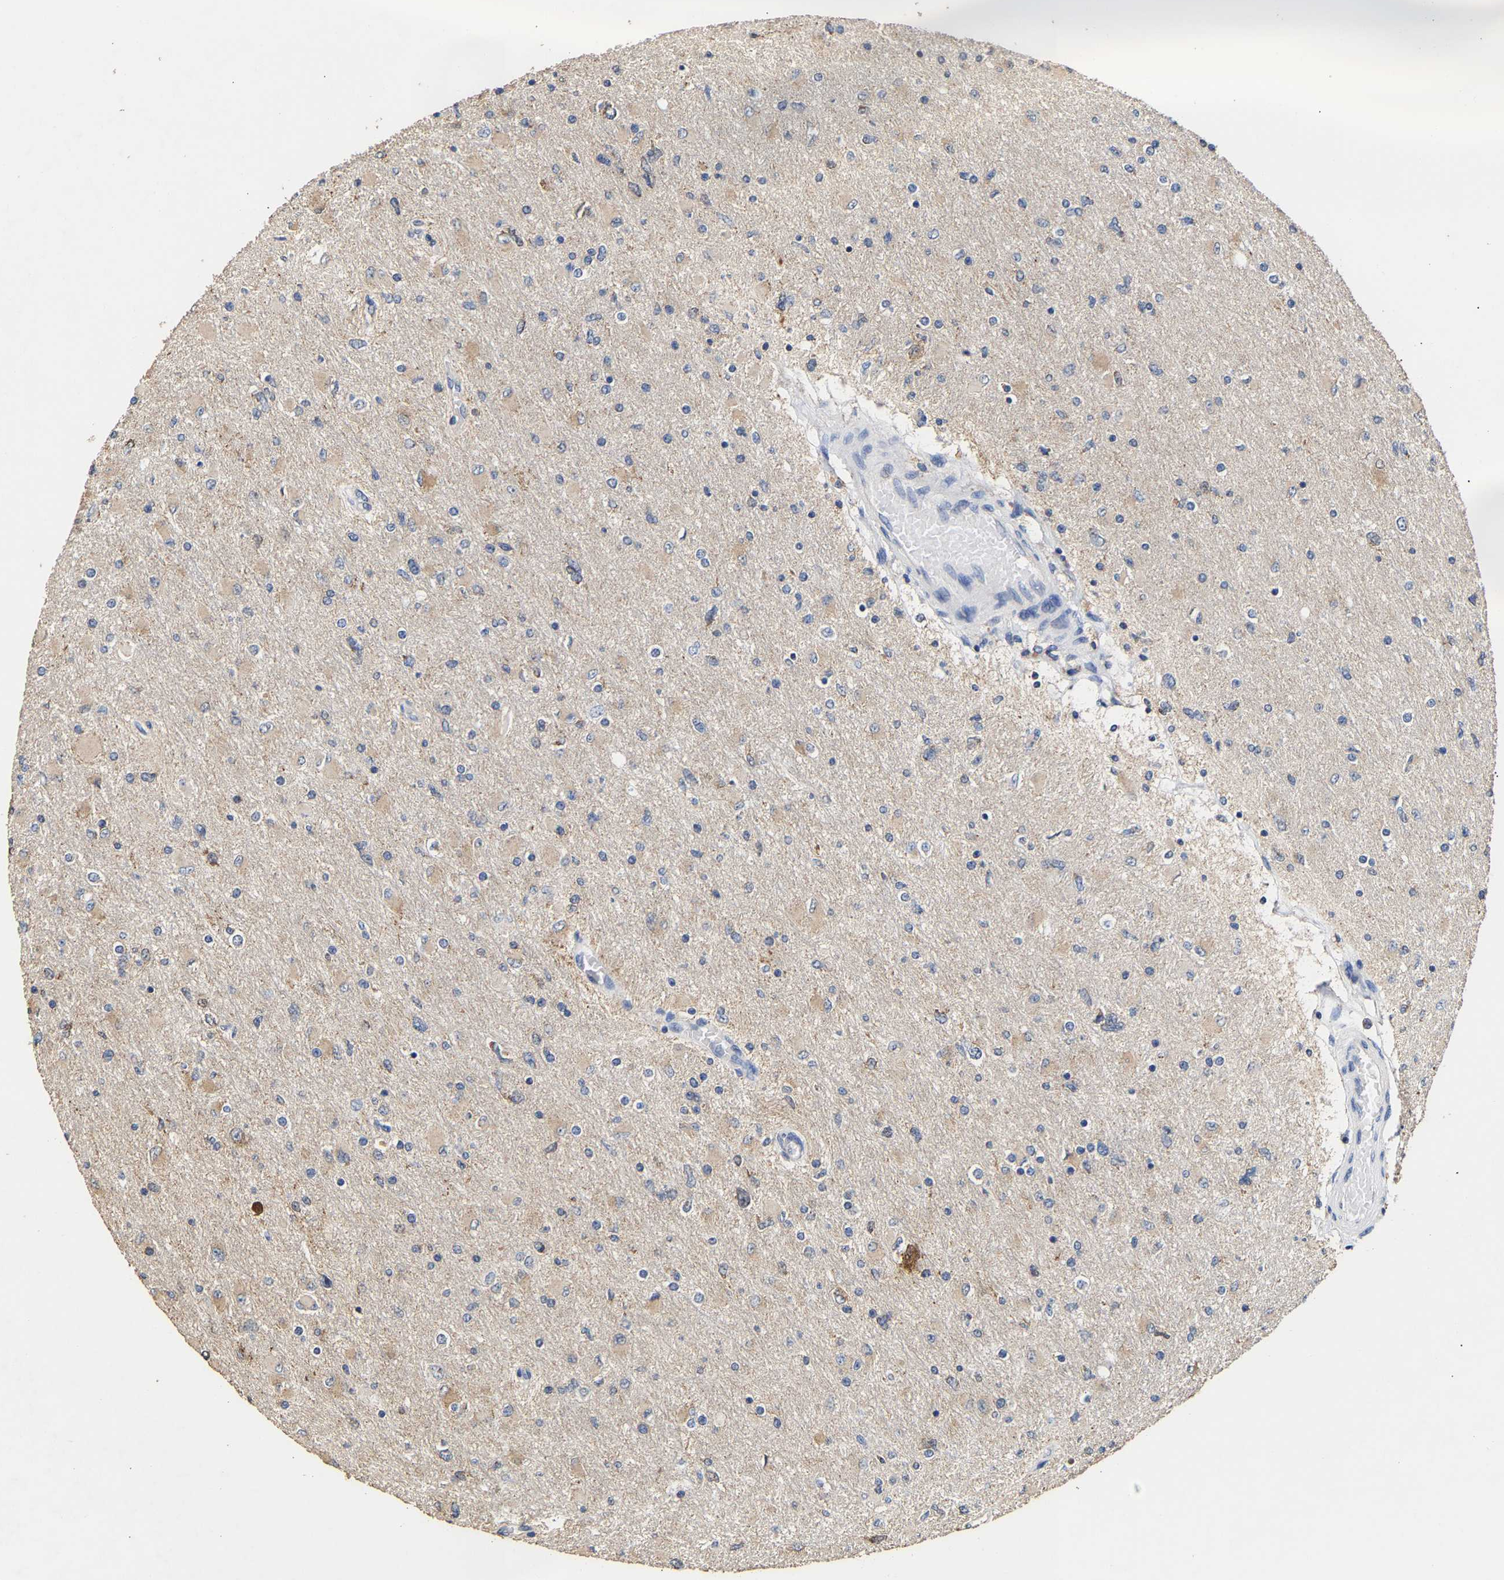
{"staining": {"intensity": "weak", "quantity": "25%-75%", "location": "cytoplasmic/membranous"}, "tissue": "glioma", "cell_type": "Tumor cells", "image_type": "cancer", "snomed": [{"axis": "morphology", "description": "Glioma, malignant, High grade"}, {"axis": "topography", "description": "Cerebral cortex"}], "caption": "Protein staining by IHC demonstrates weak cytoplasmic/membranous staining in about 25%-75% of tumor cells in malignant glioma (high-grade). Nuclei are stained in blue.", "gene": "ZNF26", "patient": {"sex": "female", "age": 36}}